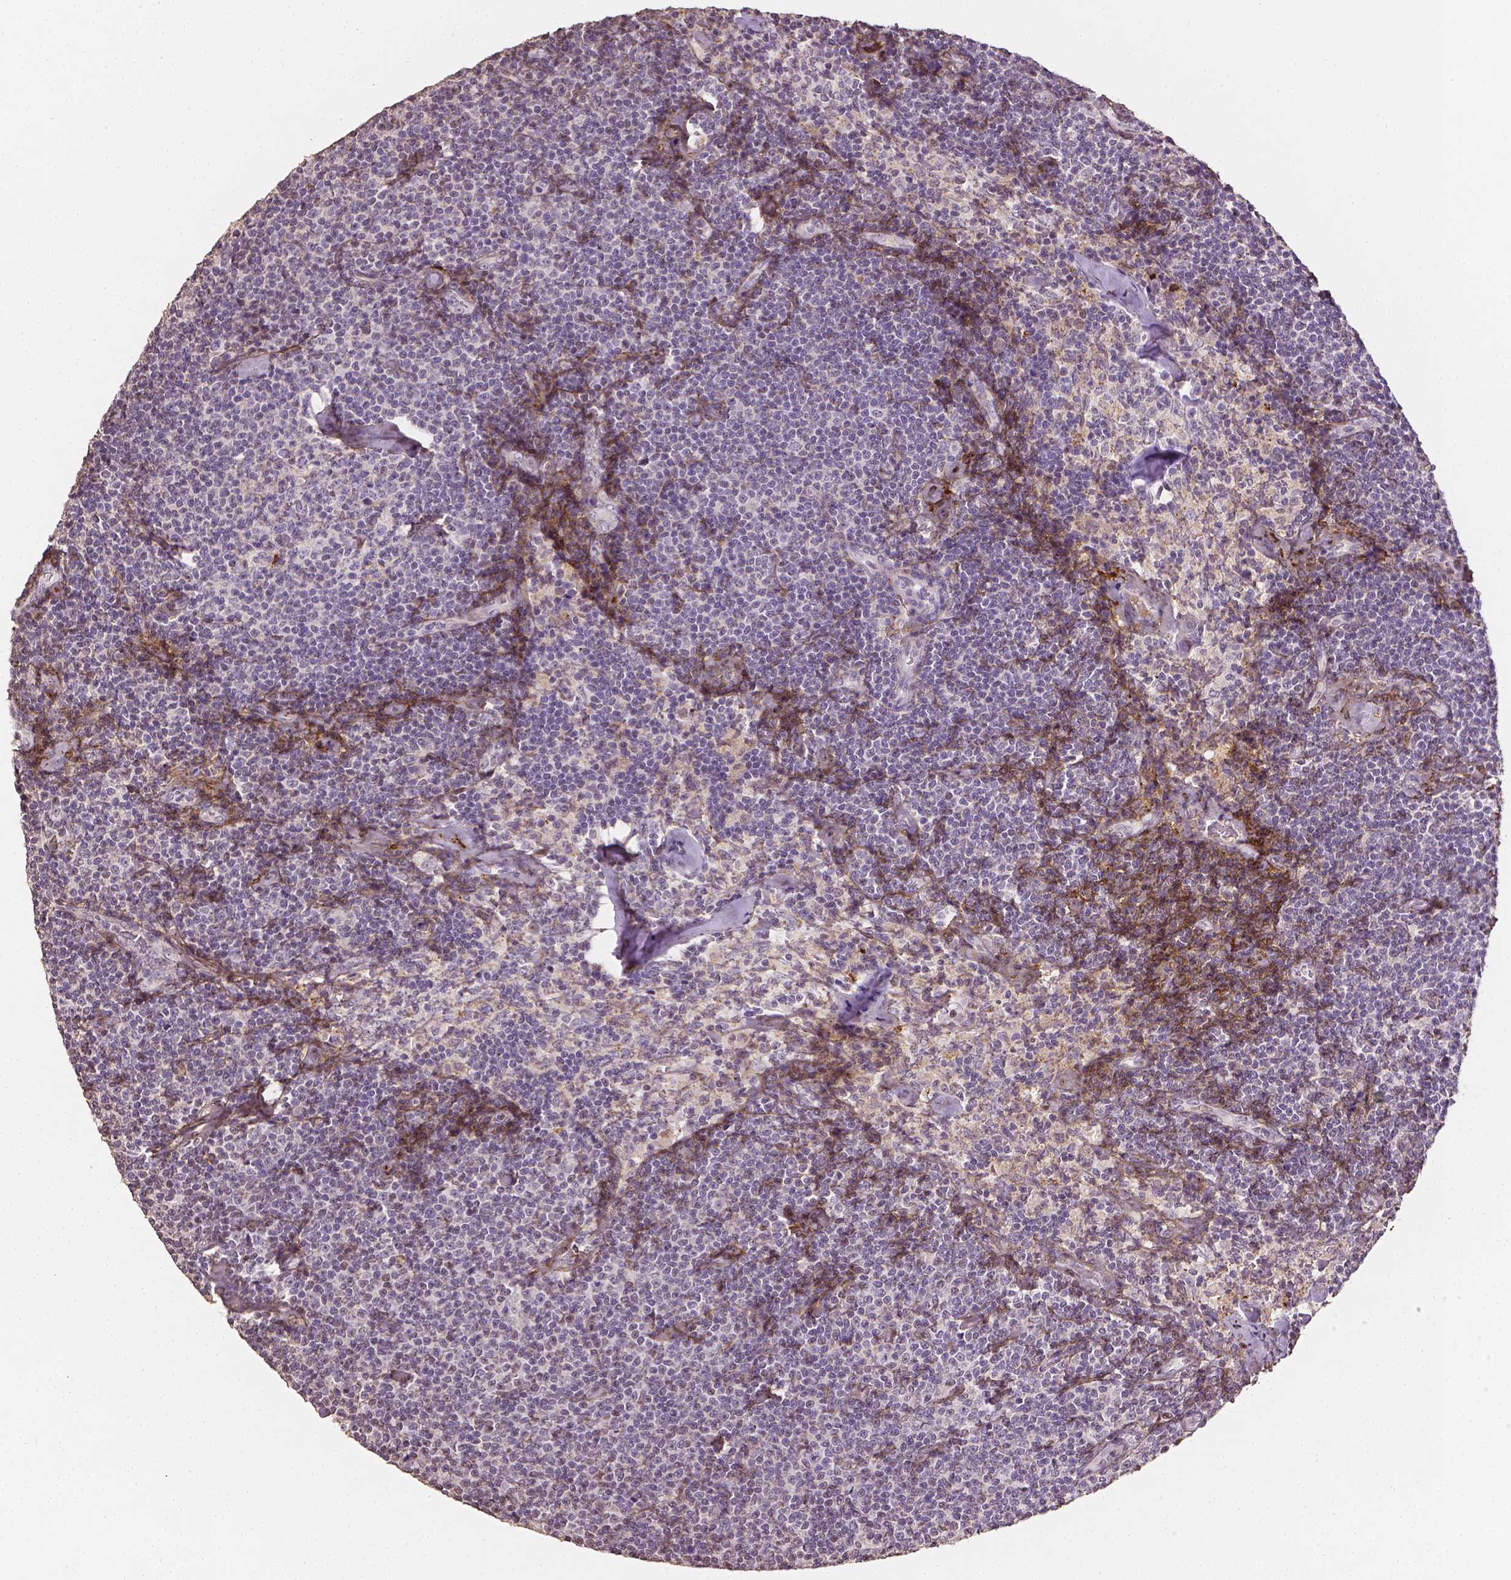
{"staining": {"intensity": "moderate", "quantity": "<25%", "location": "cytoplasmic/membranous"}, "tissue": "lymphoma", "cell_type": "Tumor cells", "image_type": "cancer", "snomed": [{"axis": "morphology", "description": "Malignant lymphoma, non-Hodgkin's type, Low grade"}, {"axis": "topography", "description": "Lymph node"}], "caption": "Immunohistochemical staining of low-grade malignant lymphoma, non-Hodgkin's type exhibits low levels of moderate cytoplasmic/membranous expression in about <25% of tumor cells.", "gene": "DCN", "patient": {"sex": "male", "age": 81}}